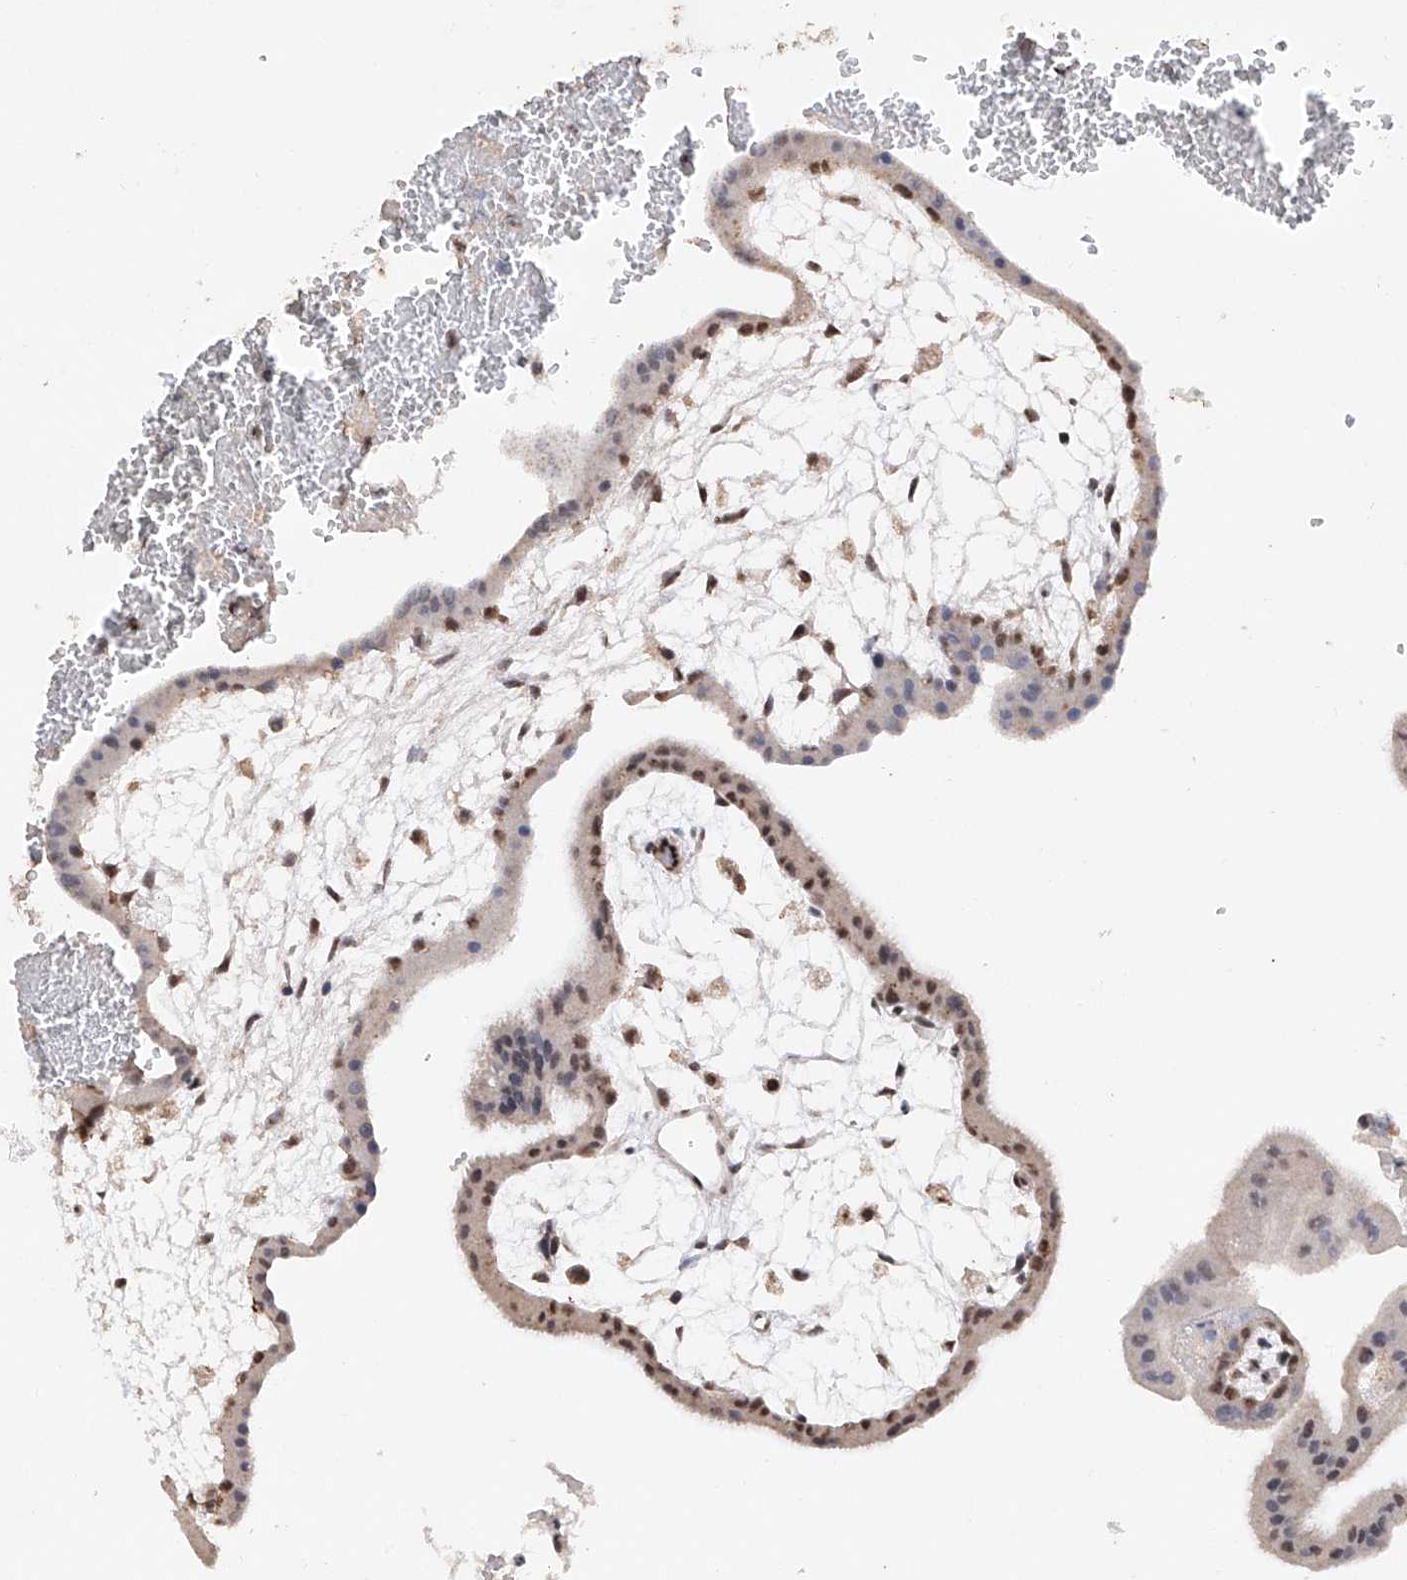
{"staining": {"intensity": "strong", "quantity": ">75%", "location": "nuclear"}, "tissue": "placenta", "cell_type": "Decidual cells", "image_type": "normal", "snomed": [{"axis": "morphology", "description": "Normal tissue, NOS"}, {"axis": "topography", "description": "Placenta"}], "caption": "Brown immunohistochemical staining in benign human placenta demonstrates strong nuclear positivity in approximately >75% of decidual cells.", "gene": "DMAP1", "patient": {"sex": "female", "age": 35}}